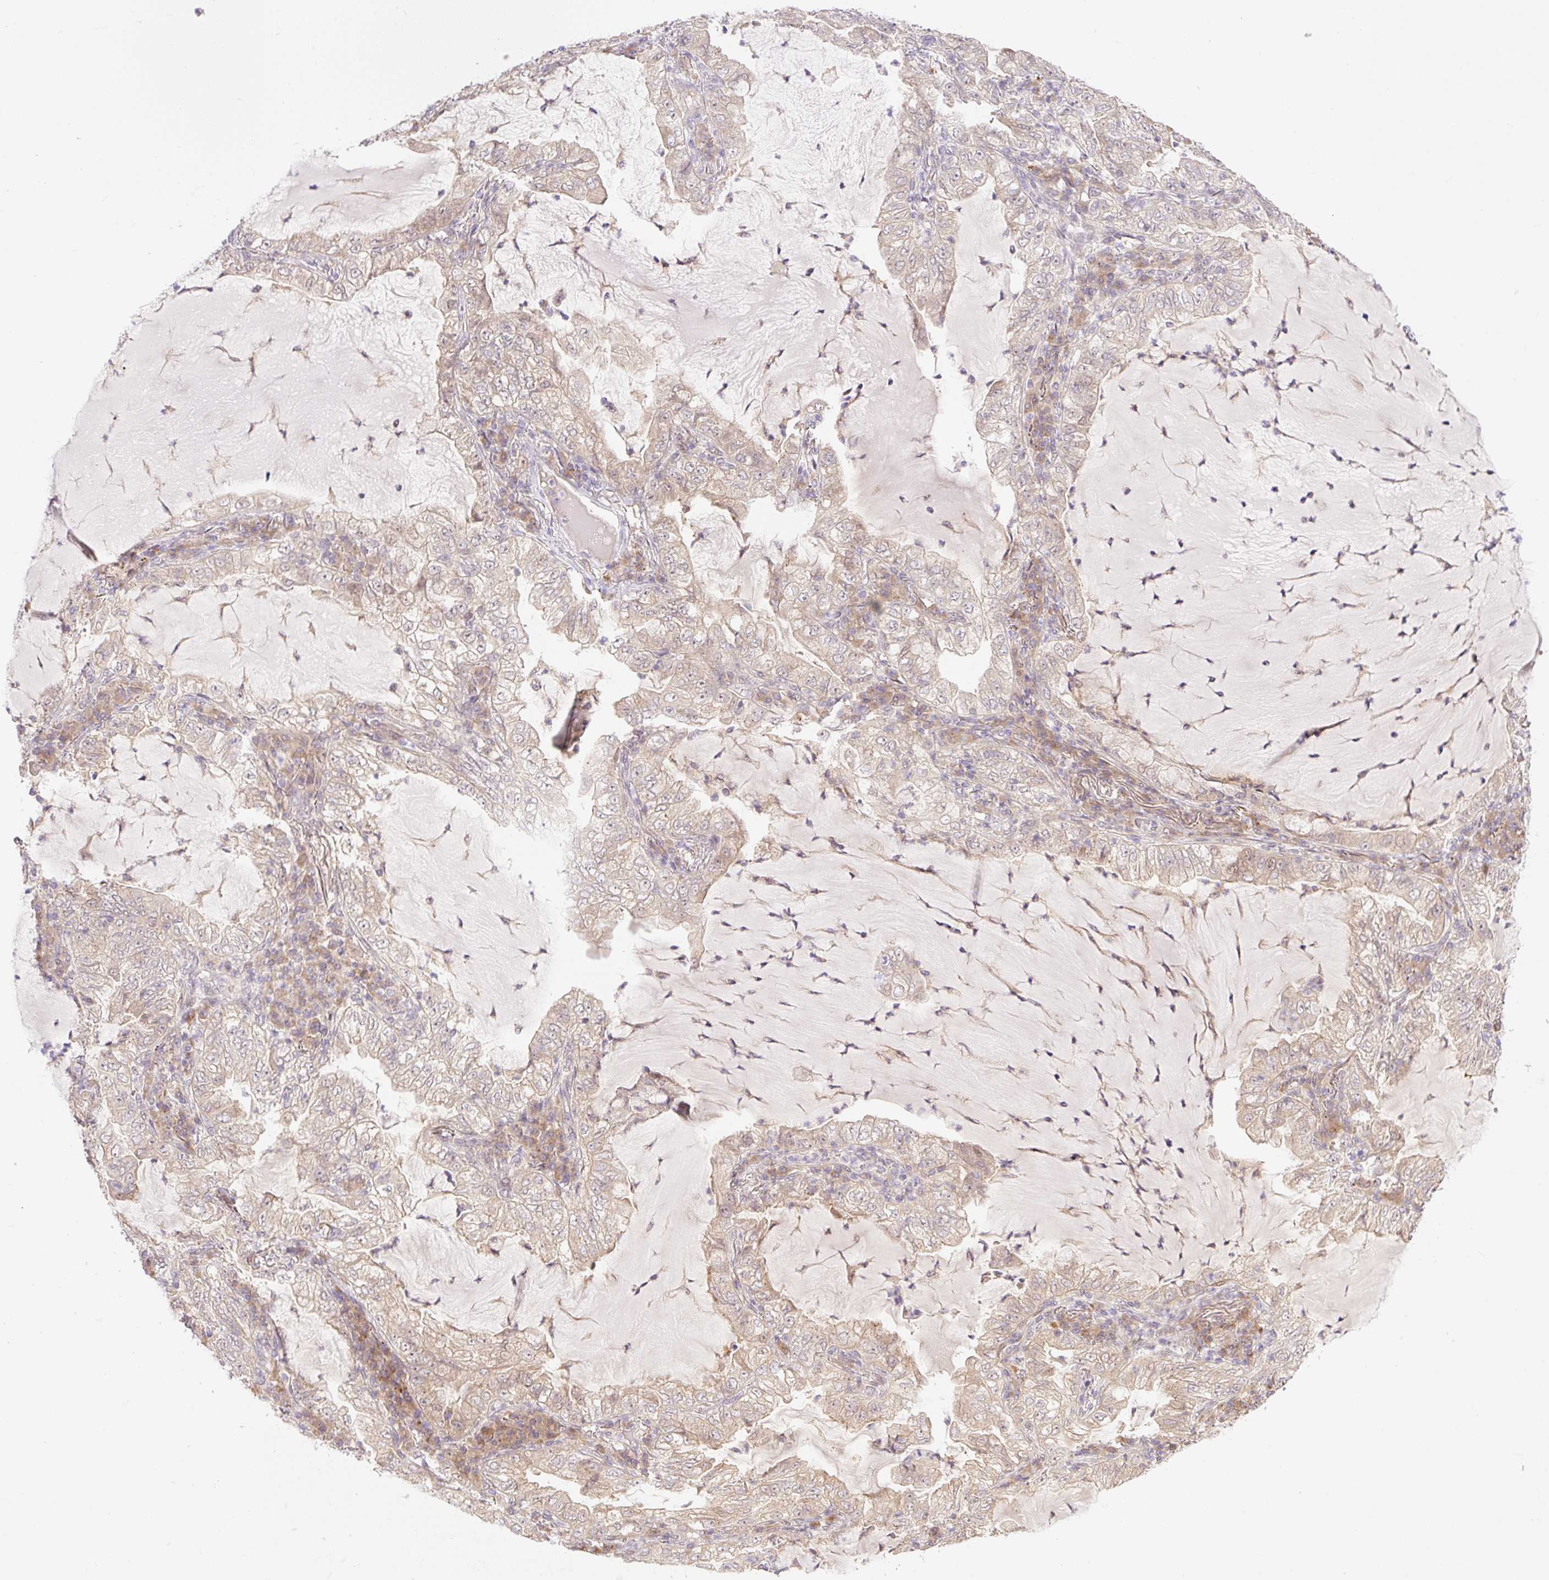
{"staining": {"intensity": "weak", "quantity": ">75%", "location": "cytoplasmic/membranous,nuclear"}, "tissue": "lung cancer", "cell_type": "Tumor cells", "image_type": "cancer", "snomed": [{"axis": "morphology", "description": "Adenocarcinoma, NOS"}, {"axis": "topography", "description": "Lung"}], "caption": "Immunohistochemistry (IHC) image of human lung cancer (adenocarcinoma) stained for a protein (brown), which demonstrates low levels of weak cytoplasmic/membranous and nuclear positivity in about >75% of tumor cells.", "gene": "VPS25", "patient": {"sex": "female", "age": 73}}